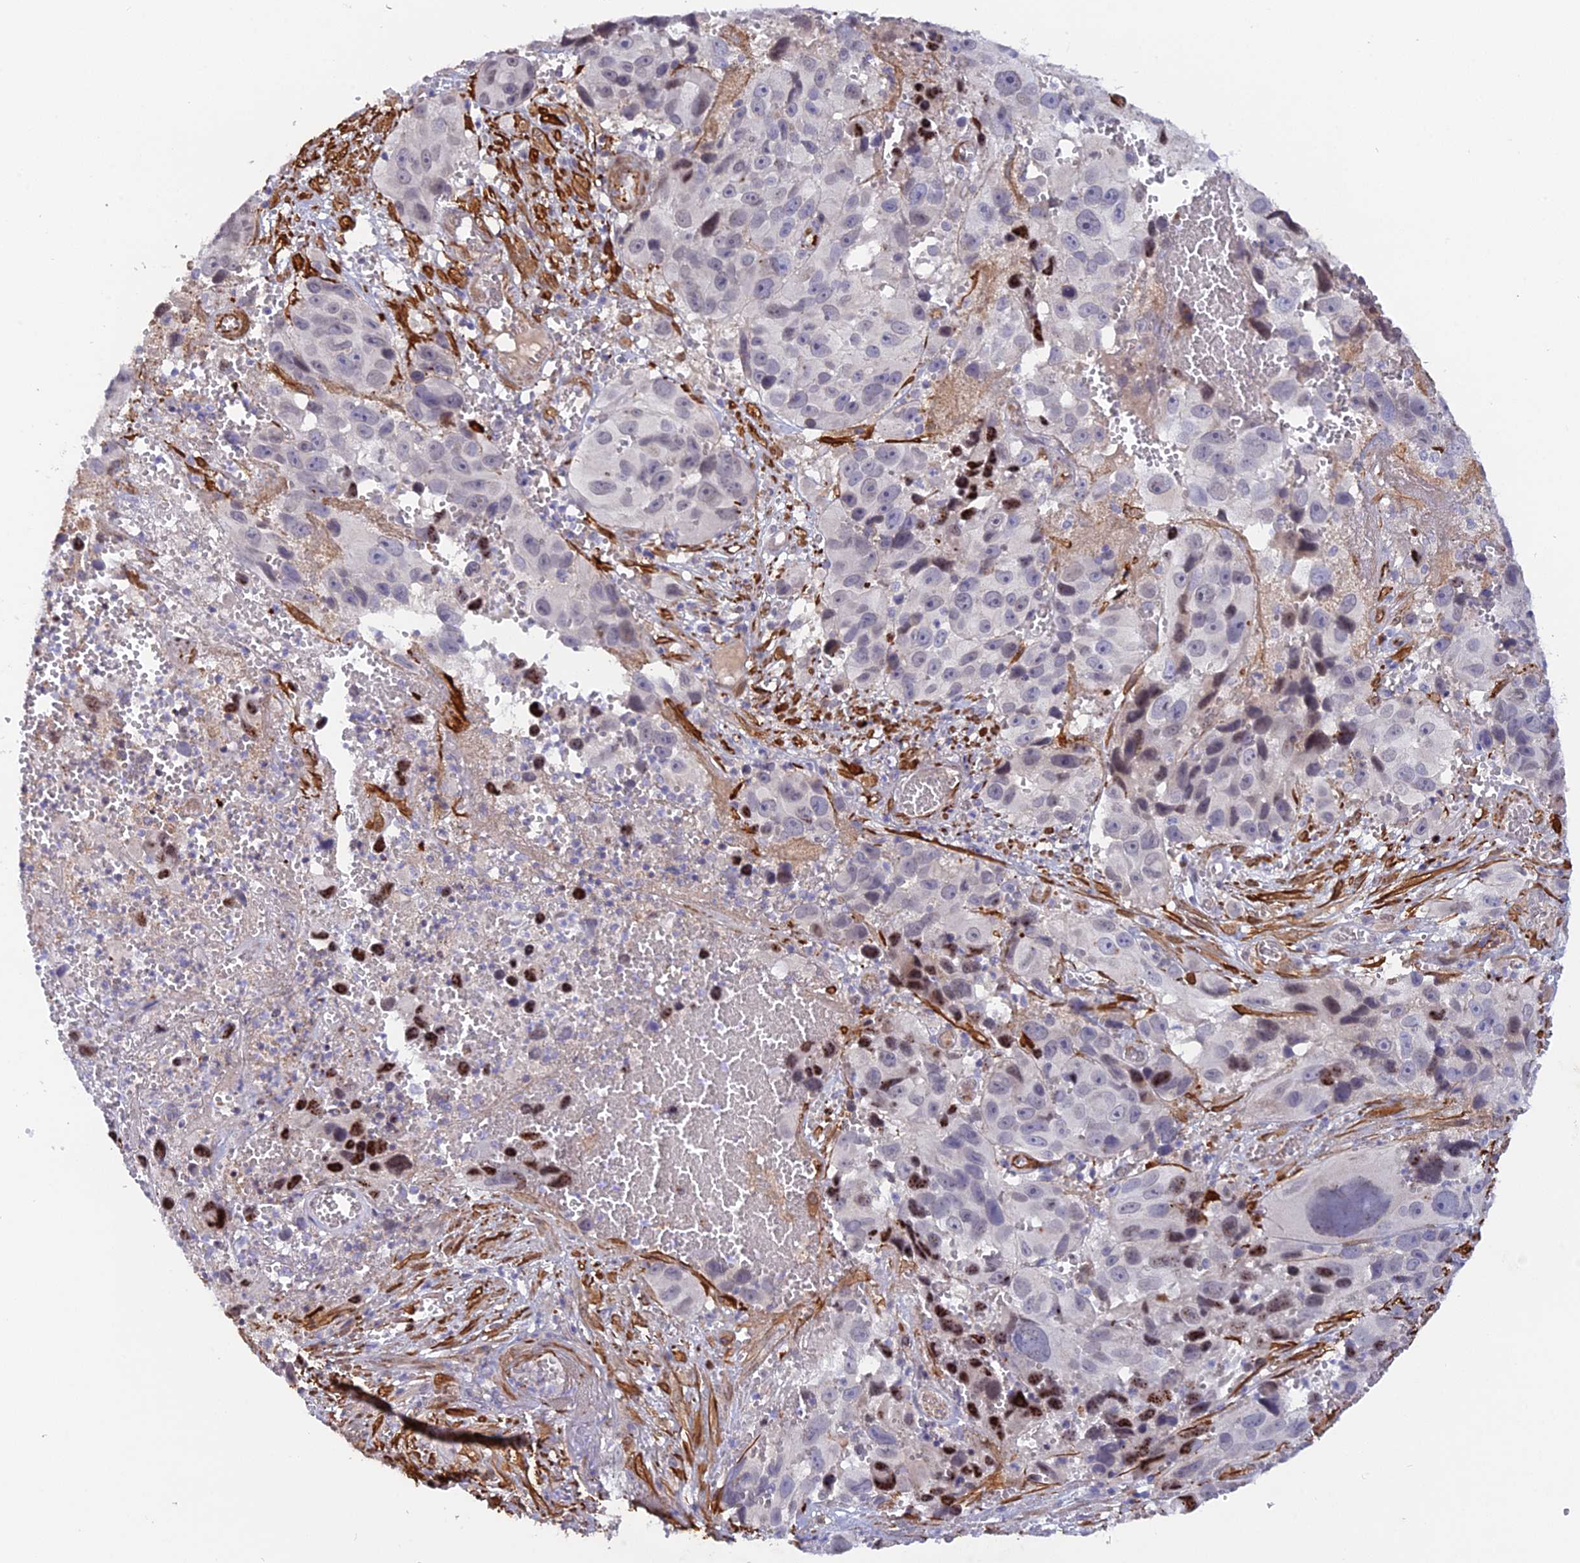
{"staining": {"intensity": "negative", "quantity": "none", "location": "none"}, "tissue": "melanoma", "cell_type": "Tumor cells", "image_type": "cancer", "snomed": [{"axis": "morphology", "description": "Malignant melanoma, NOS"}, {"axis": "topography", "description": "Skin"}], "caption": "Tumor cells show no significant protein staining in malignant melanoma. The staining is performed using DAB brown chromogen with nuclei counter-stained in using hematoxylin.", "gene": "CCDC154", "patient": {"sex": "male", "age": 84}}